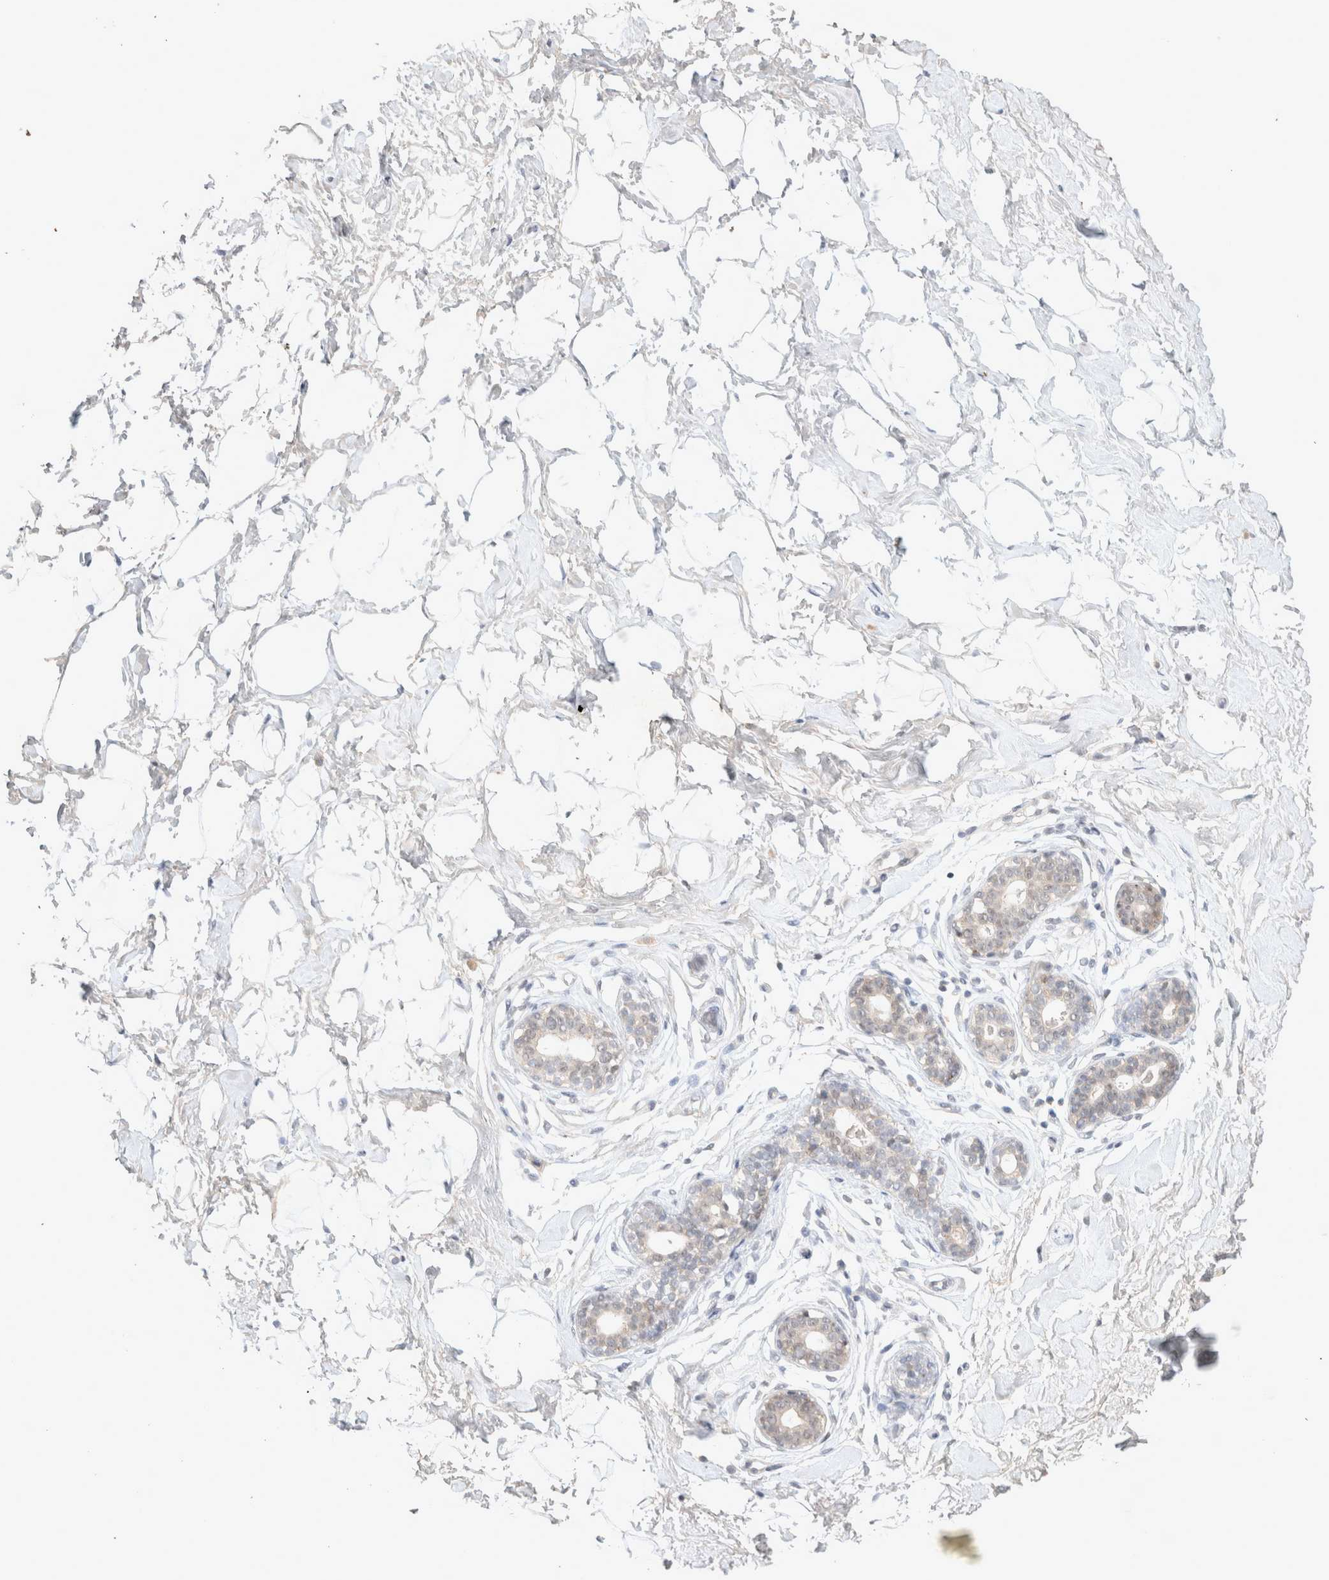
{"staining": {"intensity": "negative", "quantity": "none", "location": "none"}, "tissue": "breast", "cell_type": "Adipocytes", "image_type": "normal", "snomed": [{"axis": "morphology", "description": "Normal tissue, NOS"}, {"axis": "morphology", "description": "Adenoma, NOS"}, {"axis": "topography", "description": "Breast"}], "caption": "Immunohistochemical staining of benign breast exhibits no significant expression in adipocytes.", "gene": "FBXO42", "patient": {"sex": "female", "age": 23}}